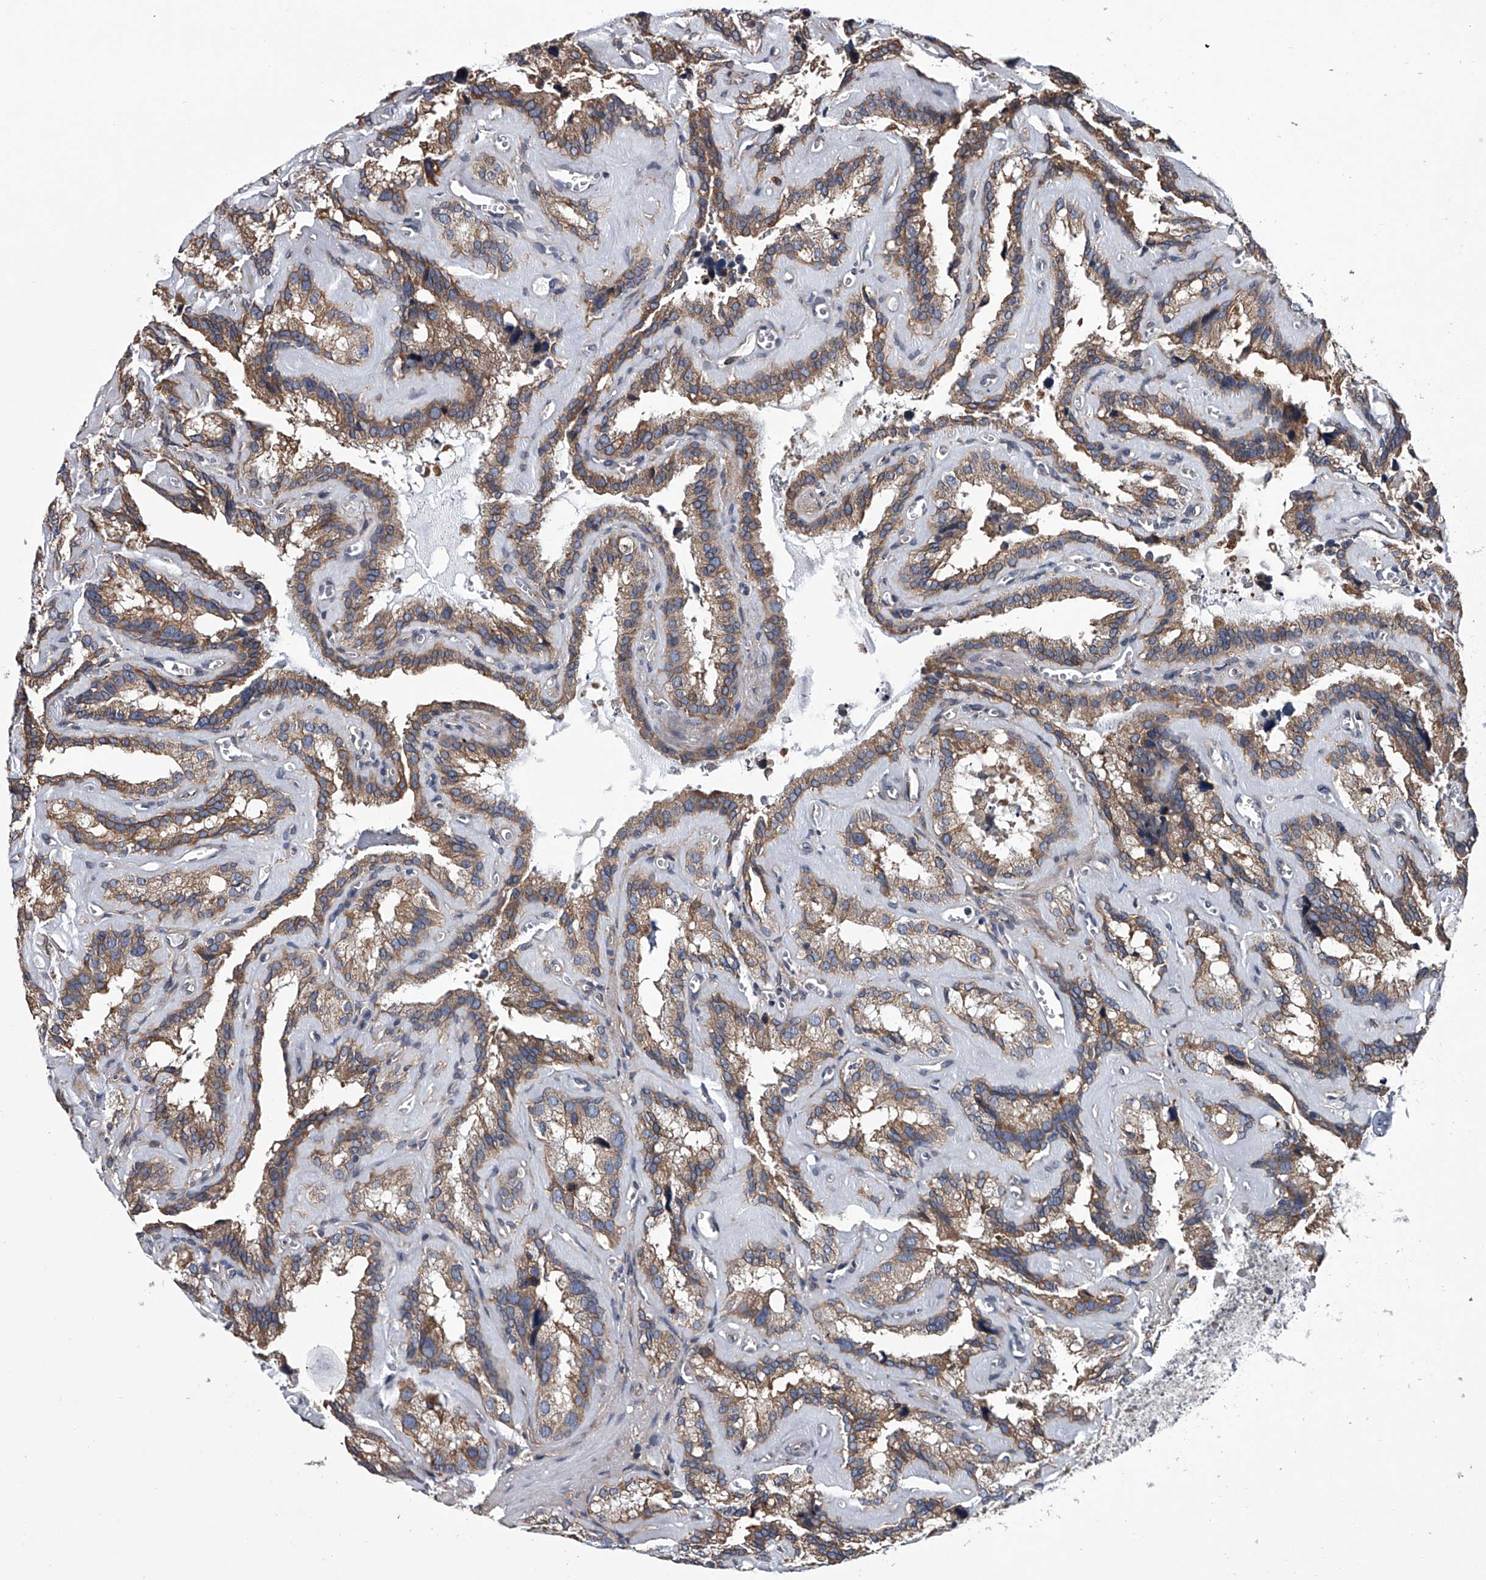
{"staining": {"intensity": "moderate", "quantity": ">75%", "location": "cytoplasmic/membranous"}, "tissue": "seminal vesicle", "cell_type": "Glandular cells", "image_type": "normal", "snomed": [{"axis": "morphology", "description": "Normal tissue, NOS"}, {"axis": "topography", "description": "Prostate"}, {"axis": "topography", "description": "Seminal veicle"}], "caption": "This histopathology image exhibits benign seminal vesicle stained with IHC to label a protein in brown. The cytoplasmic/membranous of glandular cells show moderate positivity for the protein. Nuclei are counter-stained blue.", "gene": "ABCG1", "patient": {"sex": "male", "age": 59}}